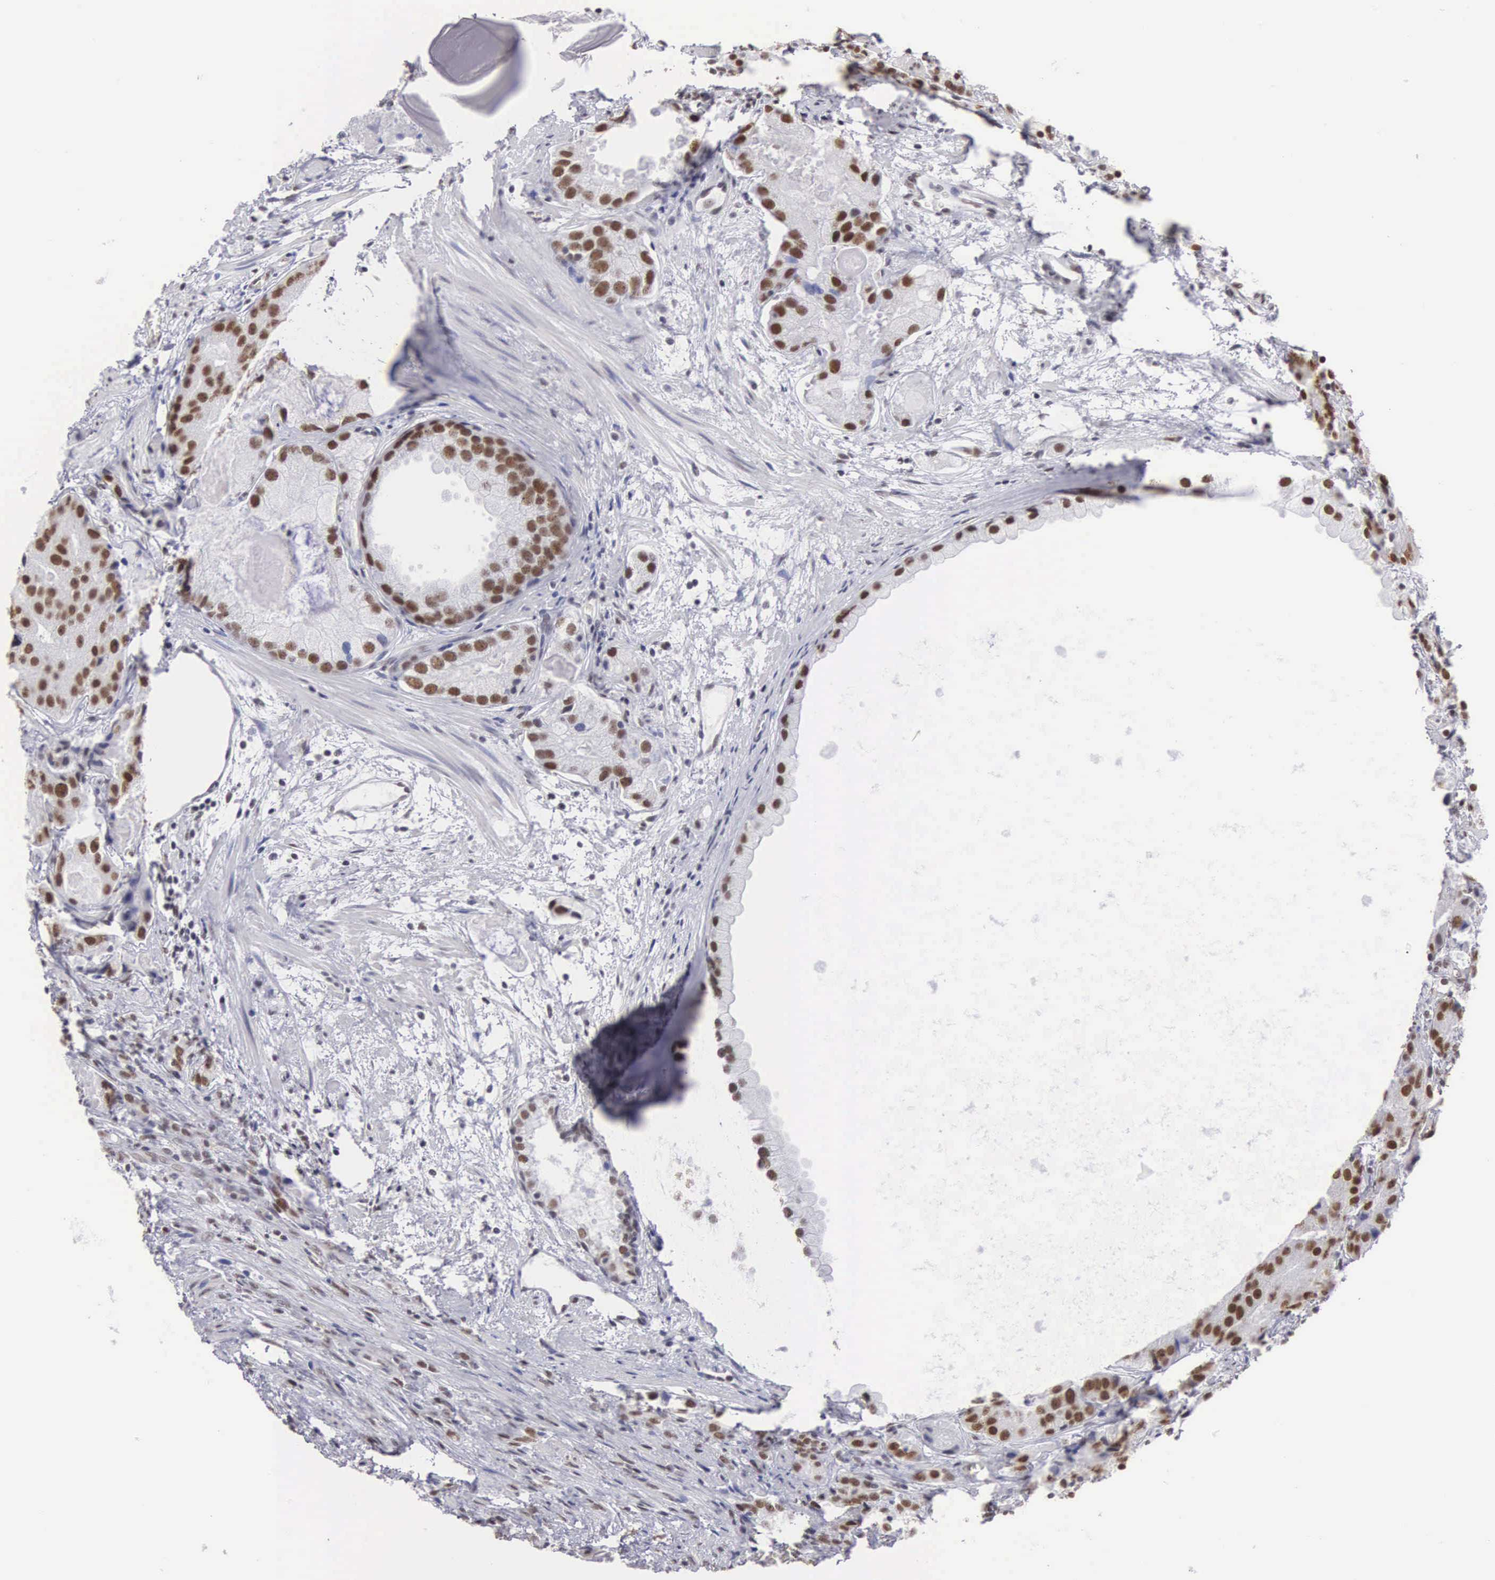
{"staining": {"intensity": "strong", "quantity": ">75%", "location": "nuclear"}, "tissue": "prostate cancer", "cell_type": "Tumor cells", "image_type": "cancer", "snomed": [{"axis": "morphology", "description": "Adenocarcinoma, Medium grade"}, {"axis": "topography", "description": "Prostate"}], "caption": "Immunohistochemistry (IHC) micrograph of human prostate cancer (medium-grade adenocarcinoma) stained for a protein (brown), which shows high levels of strong nuclear expression in approximately >75% of tumor cells.", "gene": "CSTF2", "patient": {"sex": "male", "age": 70}}